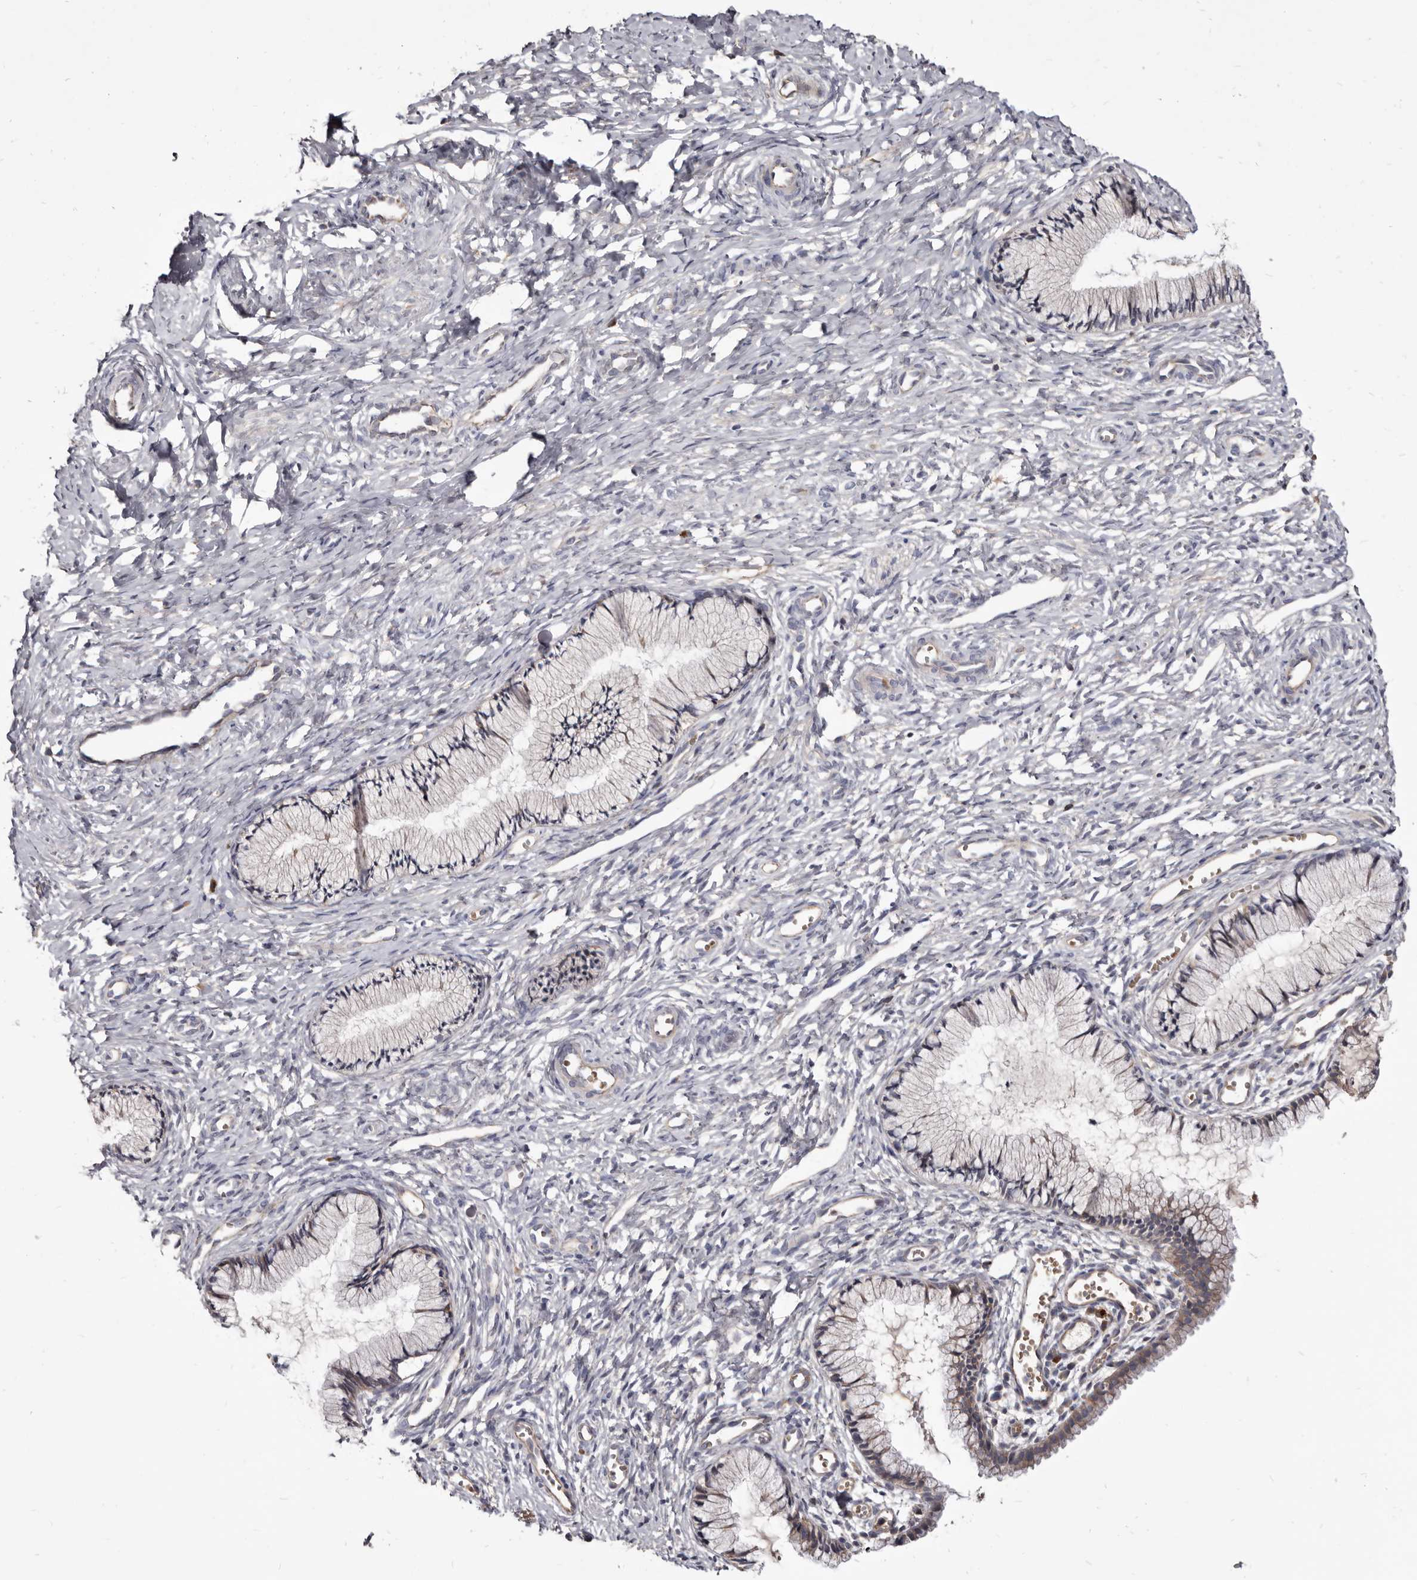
{"staining": {"intensity": "moderate", "quantity": "<25%", "location": "cytoplasmic/membranous"}, "tissue": "cervix", "cell_type": "Glandular cells", "image_type": "normal", "snomed": [{"axis": "morphology", "description": "Normal tissue, NOS"}, {"axis": "topography", "description": "Cervix"}], "caption": "Brown immunohistochemical staining in benign cervix displays moderate cytoplasmic/membranous expression in about <25% of glandular cells. (Stains: DAB in brown, nuclei in blue, Microscopy: brightfield microscopy at high magnification).", "gene": "FAS", "patient": {"sex": "female", "age": 27}}